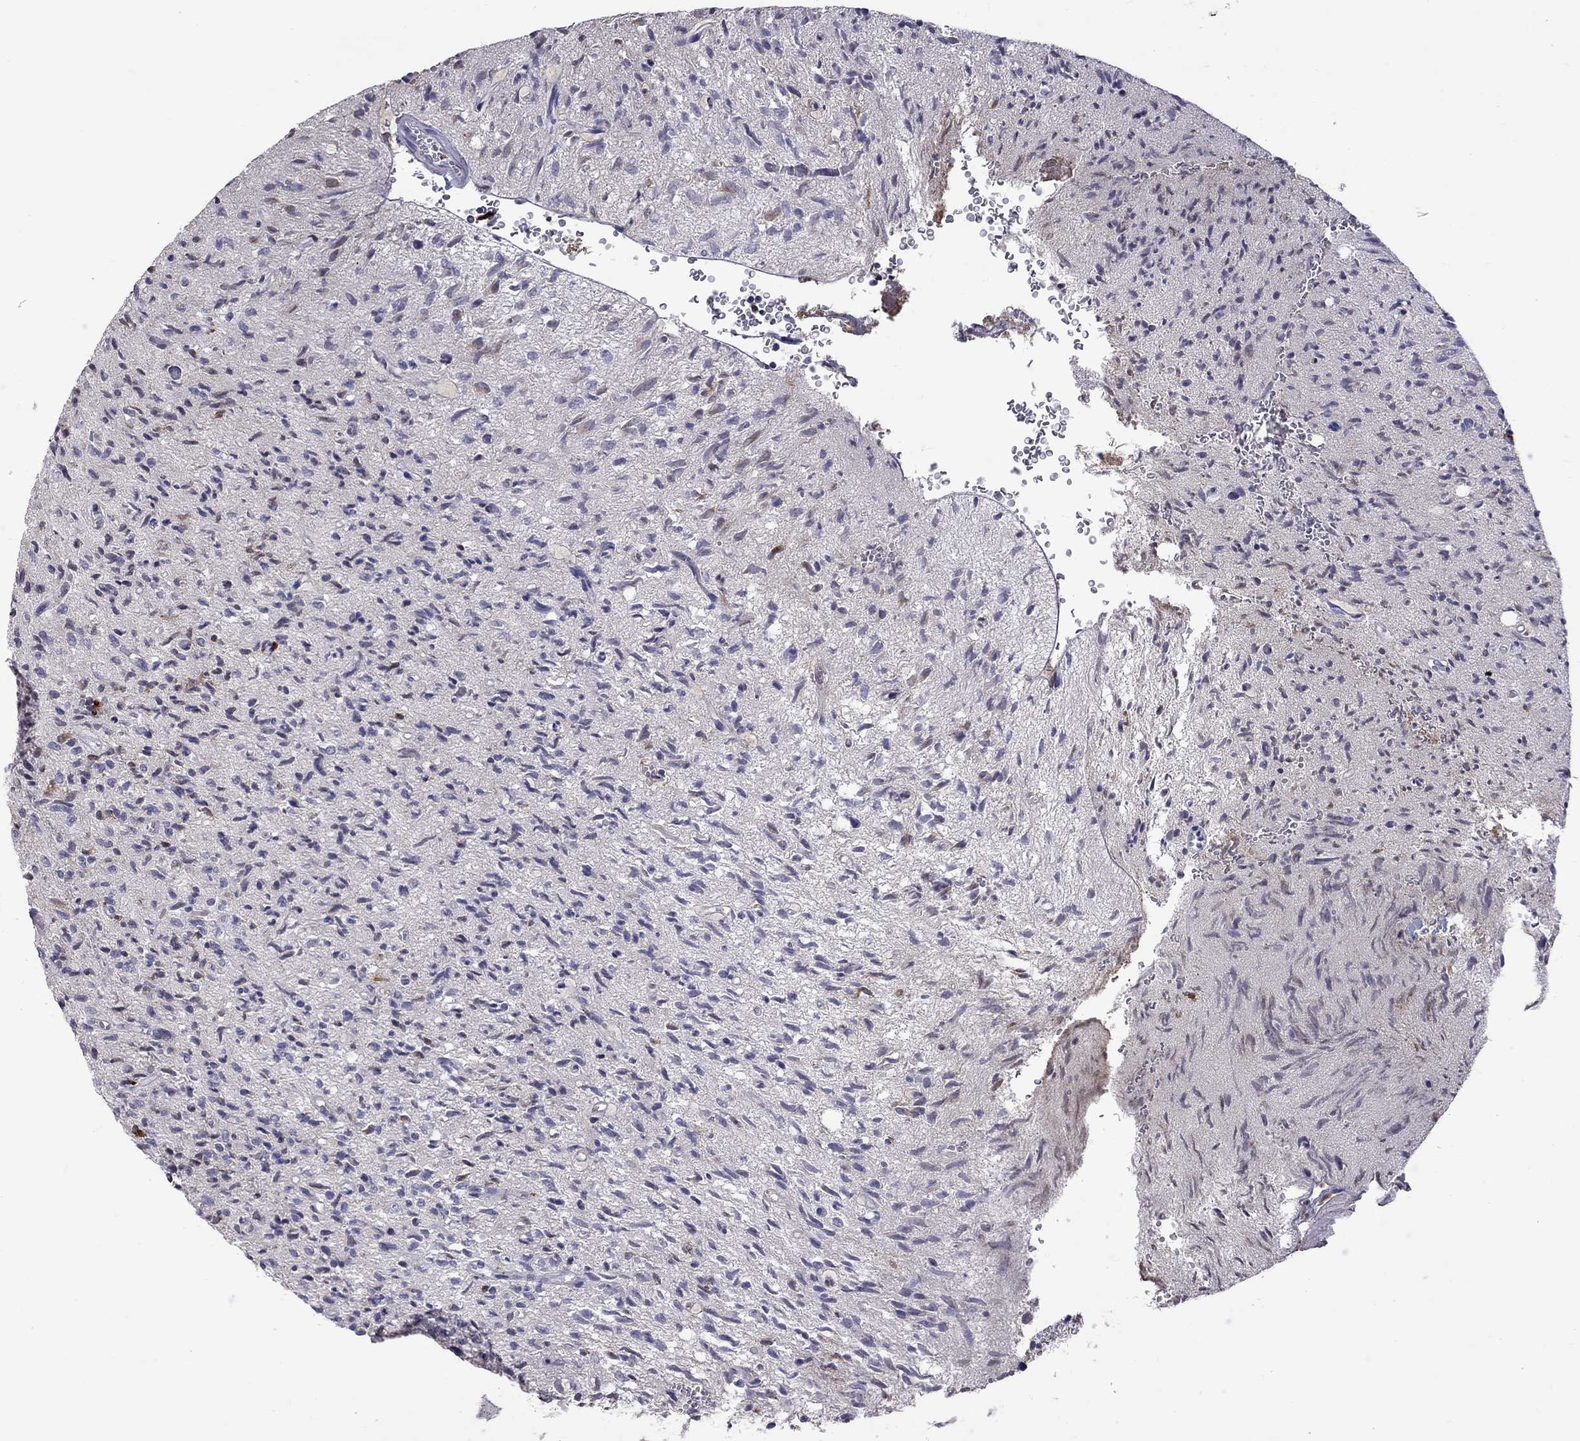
{"staining": {"intensity": "negative", "quantity": "none", "location": "none"}, "tissue": "glioma", "cell_type": "Tumor cells", "image_type": "cancer", "snomed": [{"axis": "morphology", "description": "Glioma, malignant, High grade"}, {"axis": "topography", "description": "Brain"}], "caption": "Immunohistochemical staining of glioma displays no significant positivity in tumor cells. Brightfield microscopy of immunohistochemistry stained with DAB (brown) and hematoxylin (blue), captured at high magnification.", "gene": "SERPINA3", "patient": {"sex": "male", "age": 64}}